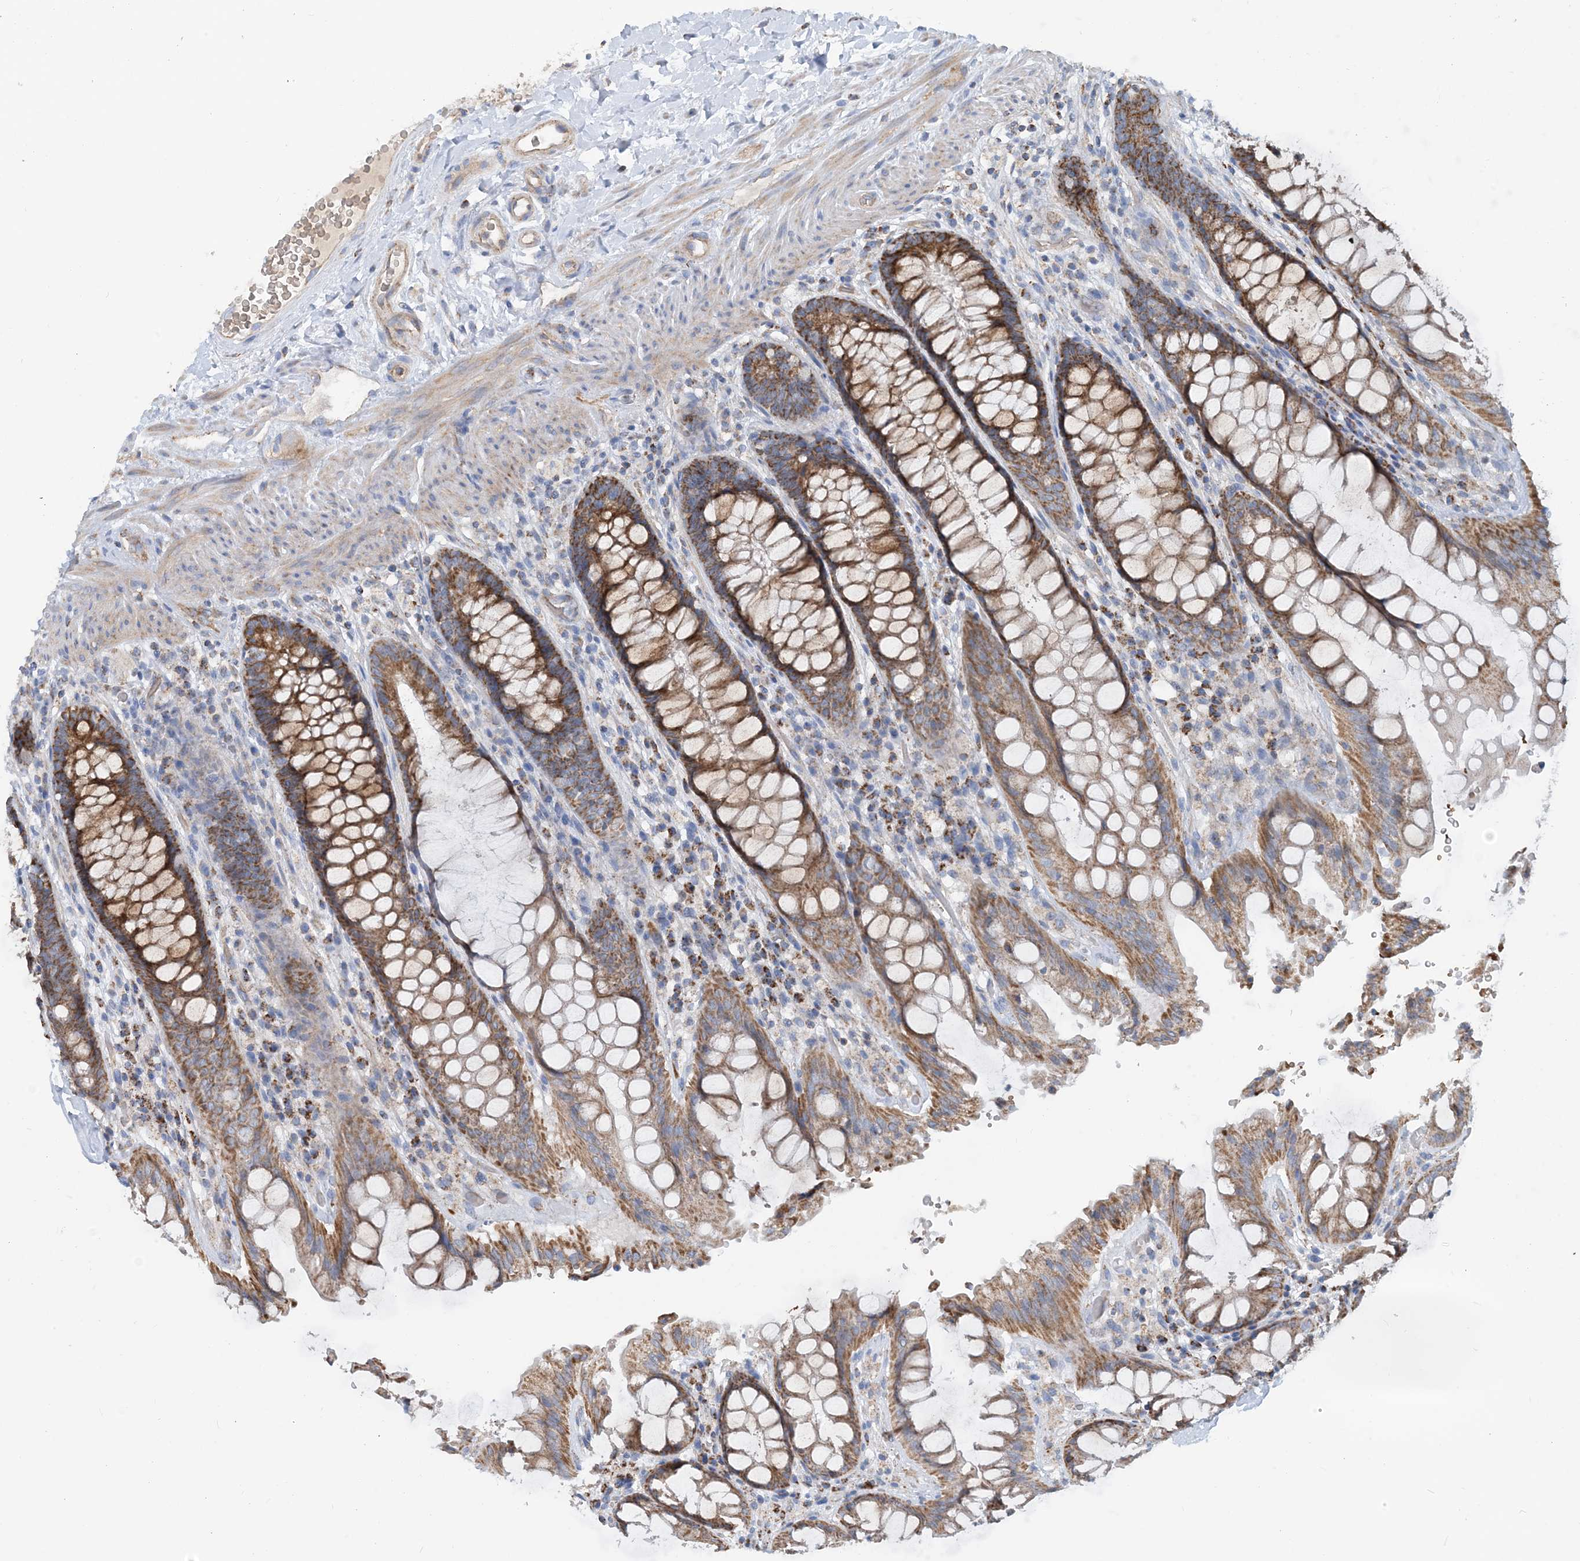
{"staining": {"intensity": "moderate", "quantity": ">75%", "location": "cytoplasmic/membranous"}, "tissue": "rectum", "cell_type": "Glandular cells", "image_type": "normal", "snomed": [{"axis": "morphology", "description": "Normal tissue, NOS"}, {"axis": "topography", "description": "Rectum"}], "caption": "Glandular cells display medium levels of moderate cytoplasmic/membranous positivity in approximately >75% of cells in benign human rectum.", "gene": "PHOSPHO2", "patient": {"sex": "female", "age": 46}}